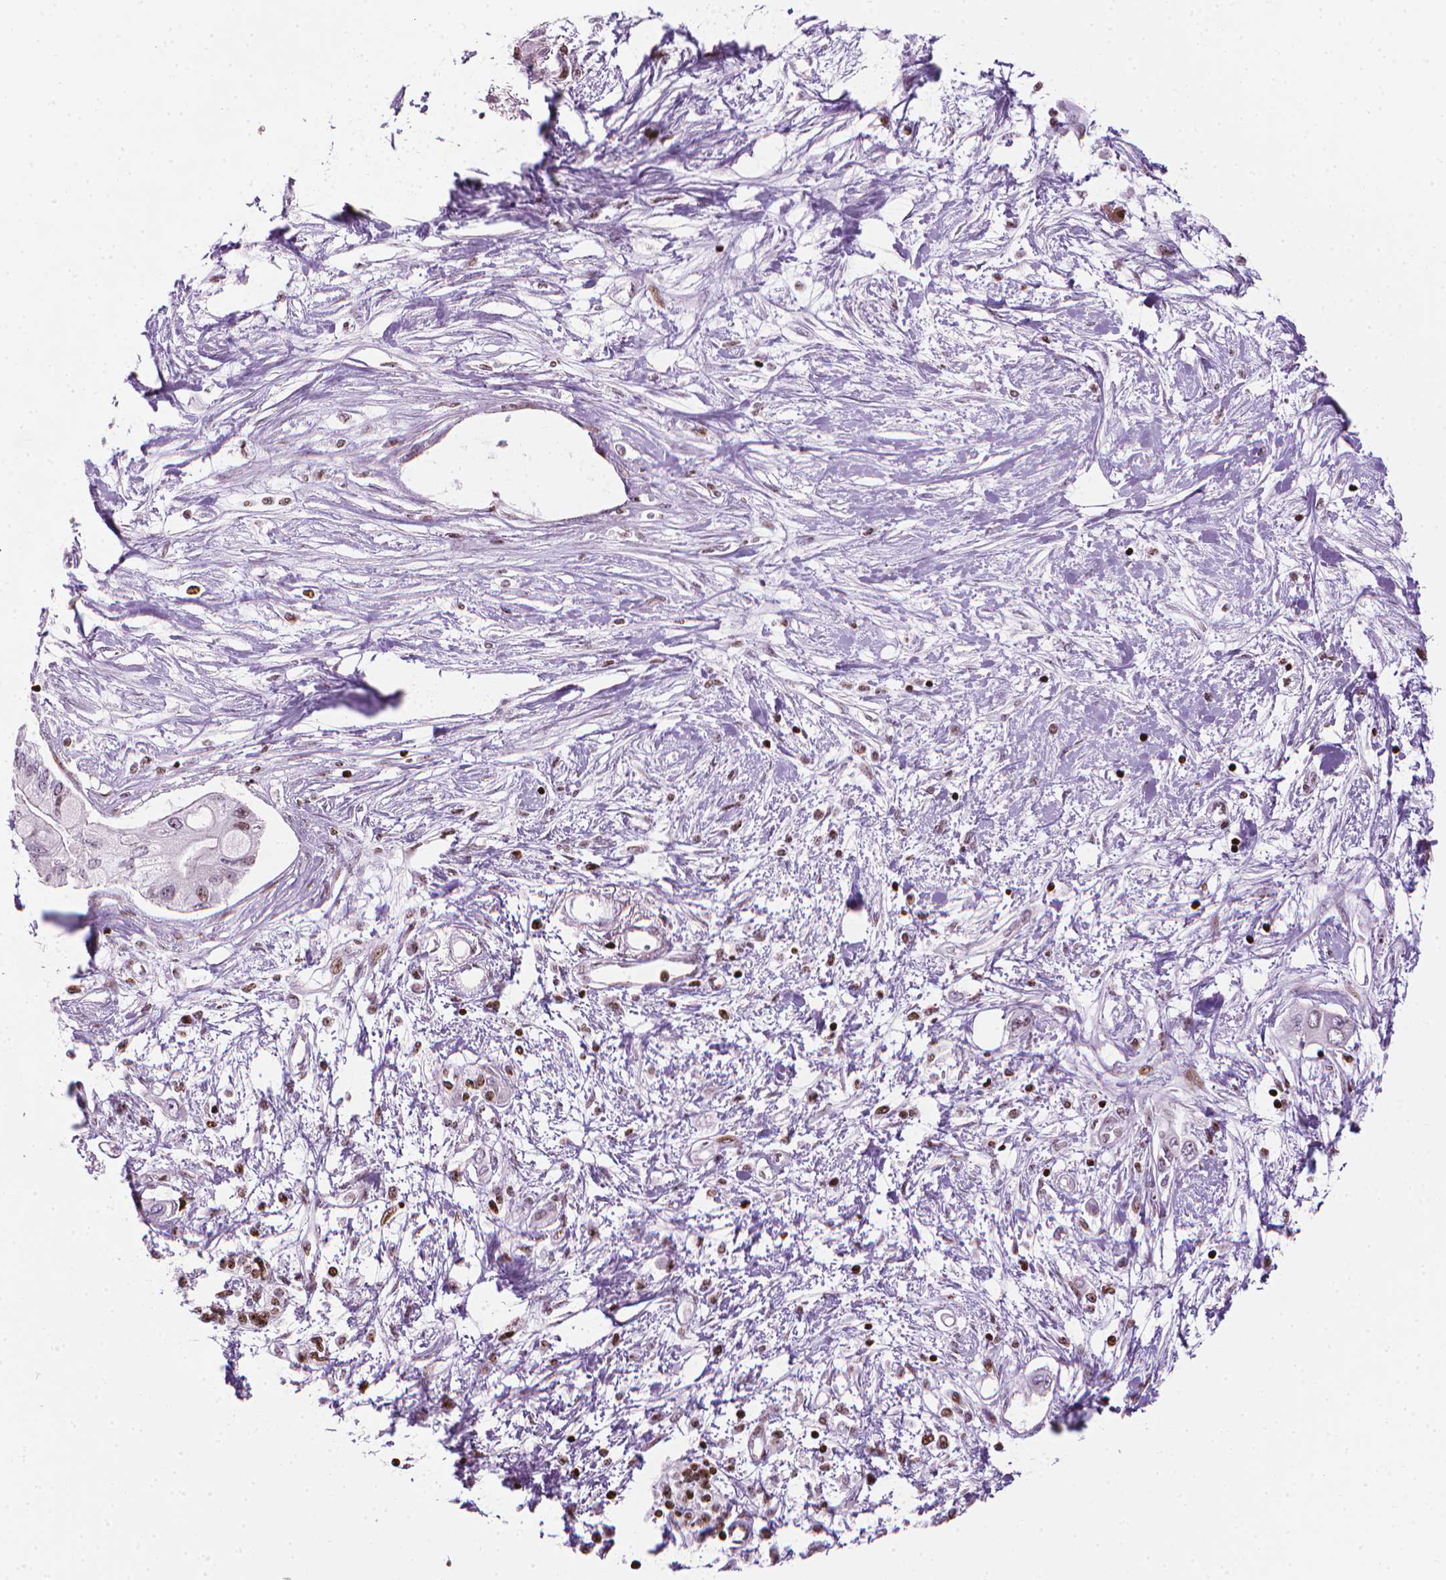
{"staining": {"intensity": "moderate", "quantity": "25%-75%", "location": "nuclear"}, "tissue": "pancreatic cancer", "cell_type": "Tumor cells", "image_type": "cancer", "snomed": [{"axis": "morphology", "description": "Adenocarcinoma, NOS"}, {"axis": "topography", "description": "Pancreas"}], "caption": "DAB immunohistochemical staining of pancreatic adenocarcinoma shows moderate nuclear protein staining in approximately 25%-75% of tumor cells.", "gene": "PIP4K2A", "patient": {"sex": "female", "age": 77}}